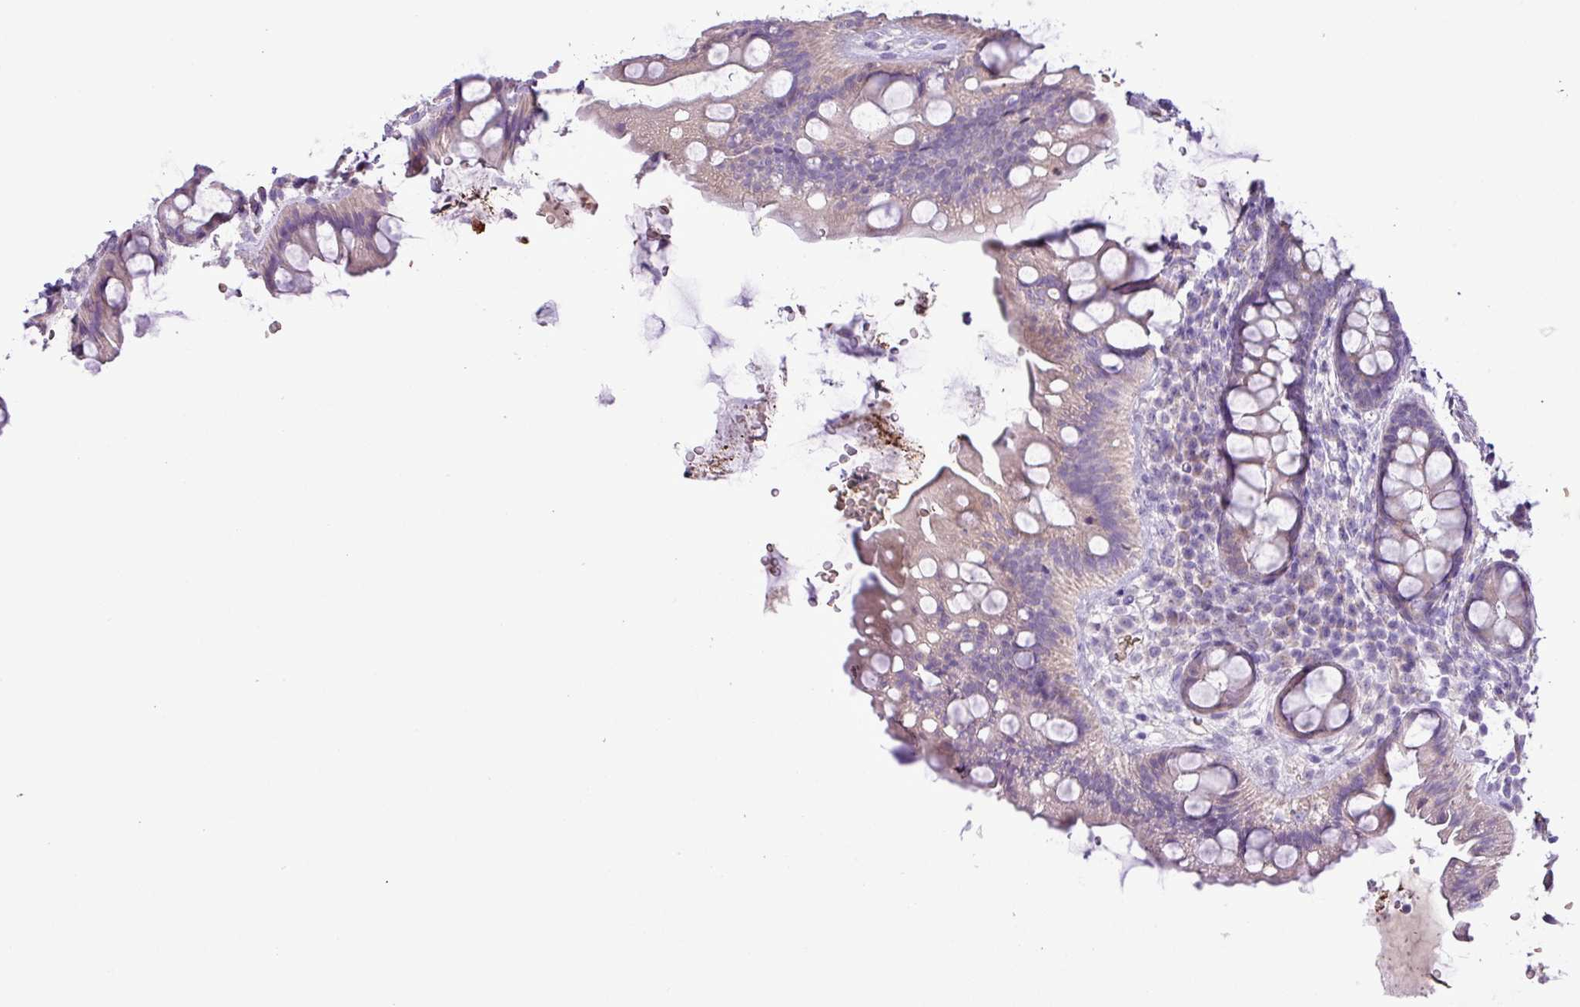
{"staining": {"intensity": "weak", "quantity": "<25%", "location": "cytoplasmic/membranous"}, "tissue": "rectum", "cell_type": "Glandular cells", "image_type": "normal", "snomed": [{"axis": "morphology", "description": "Normal tissue, NOS"}, {"axis": "topography", "description": "Rectum"}, {"axis": "topography", "description": "Peripheral nerve tissue"}], "caption": "Image shows no protein staining in glandular cells of normal rectum.", "gene": "MGAT4B", "patient": {"sex": "female", "age": 69}}